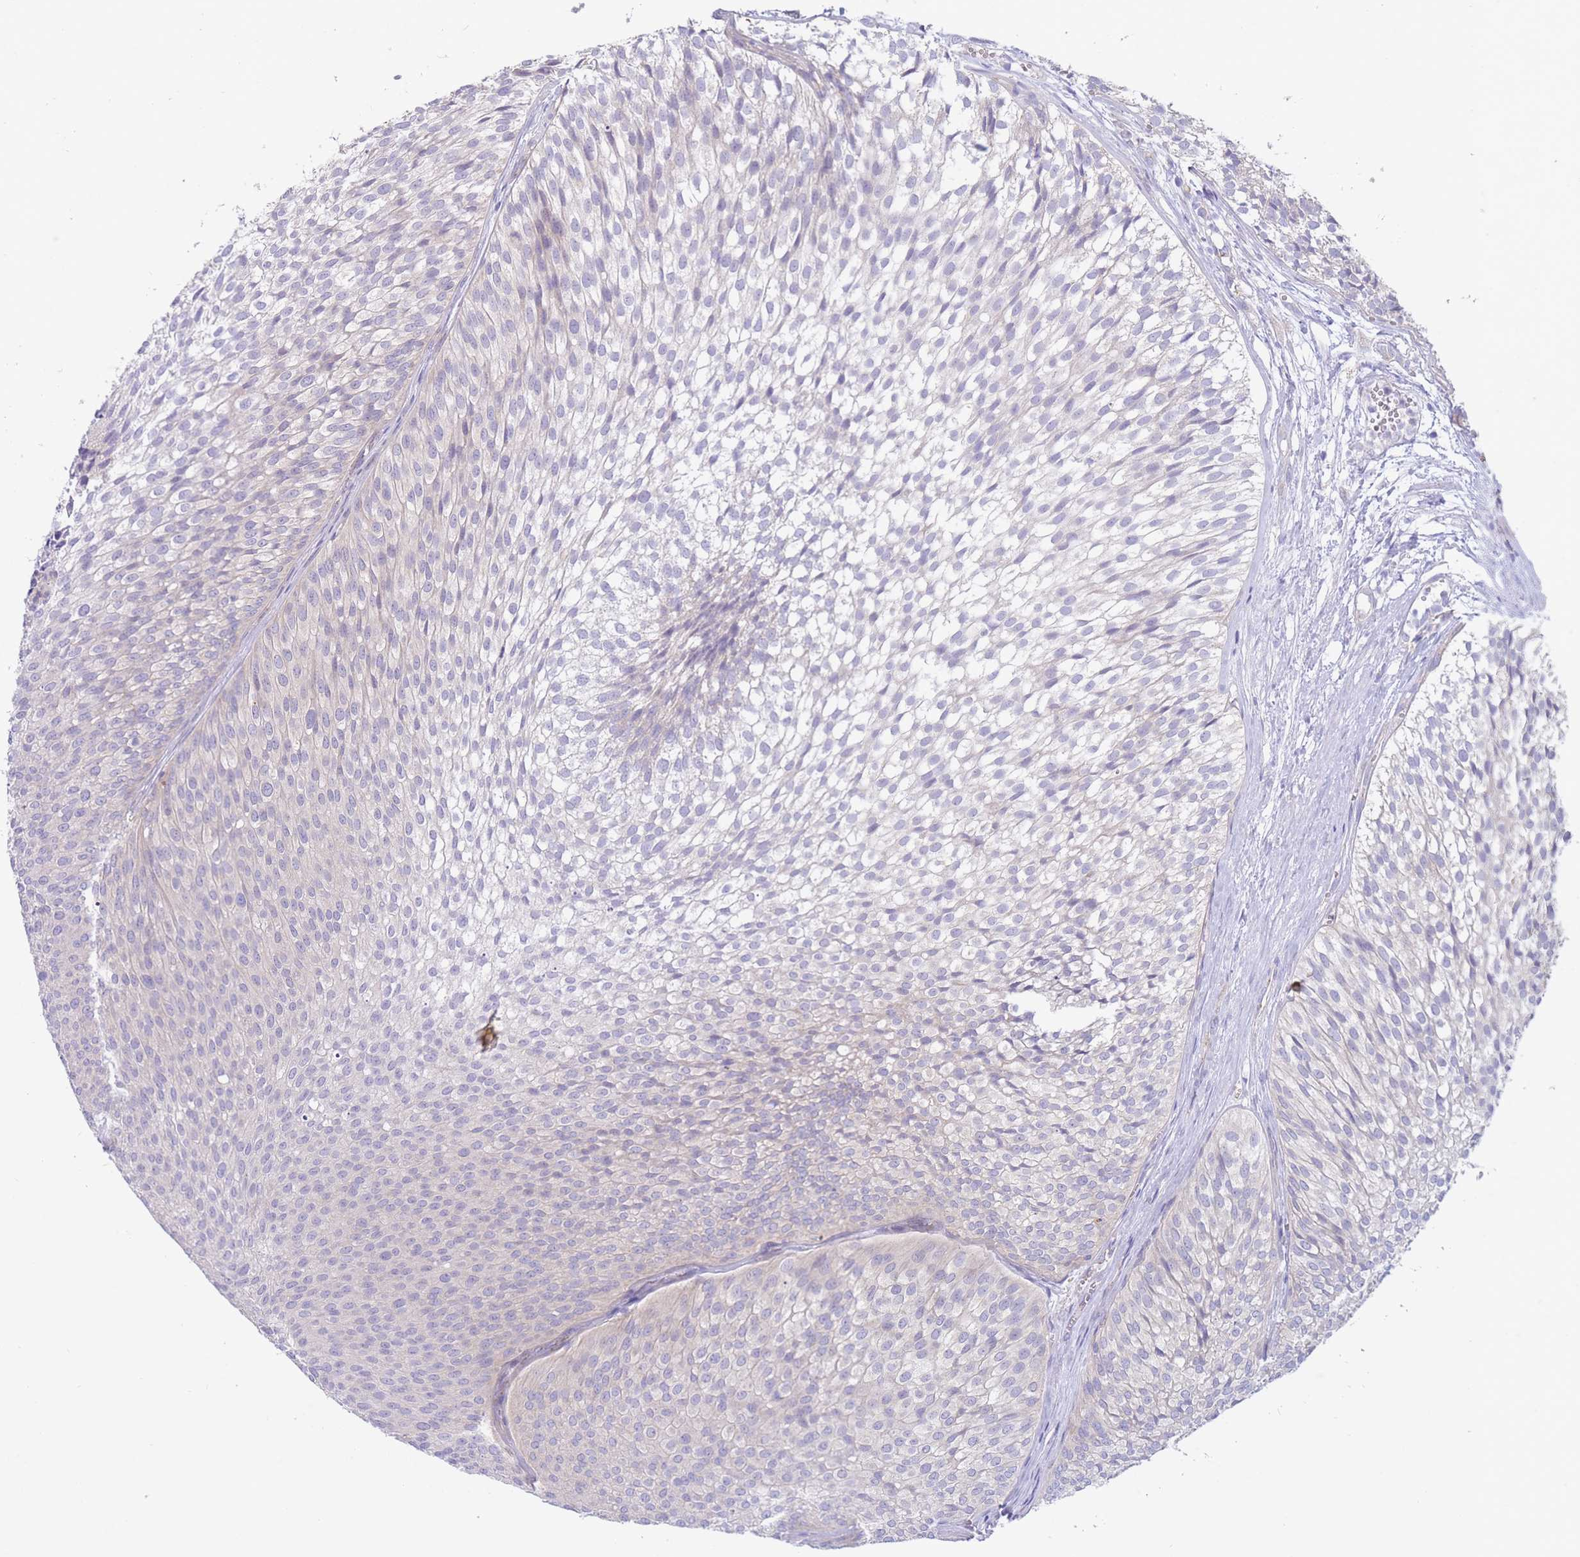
{"staining": {"intensity": "negative", "quantity": "none", "location": "none"}, "tissue": "urothelial cancer", "cell_type": "Tumor cells", "image_type": "cancer", "snomed": [{"axis": "morphology", "description": "Urothelial carcinoma, Low grade"}, {"axis": "topography", "description": "Urinary bladder"}], "caption": "Immunohistochemistry (IHC) image of human urothelial cancer stained for a protein (brown), which displays no staining in tumor cells.", "gene": "ALS2CL", "patient": {"sex": "male", "age": 91}}